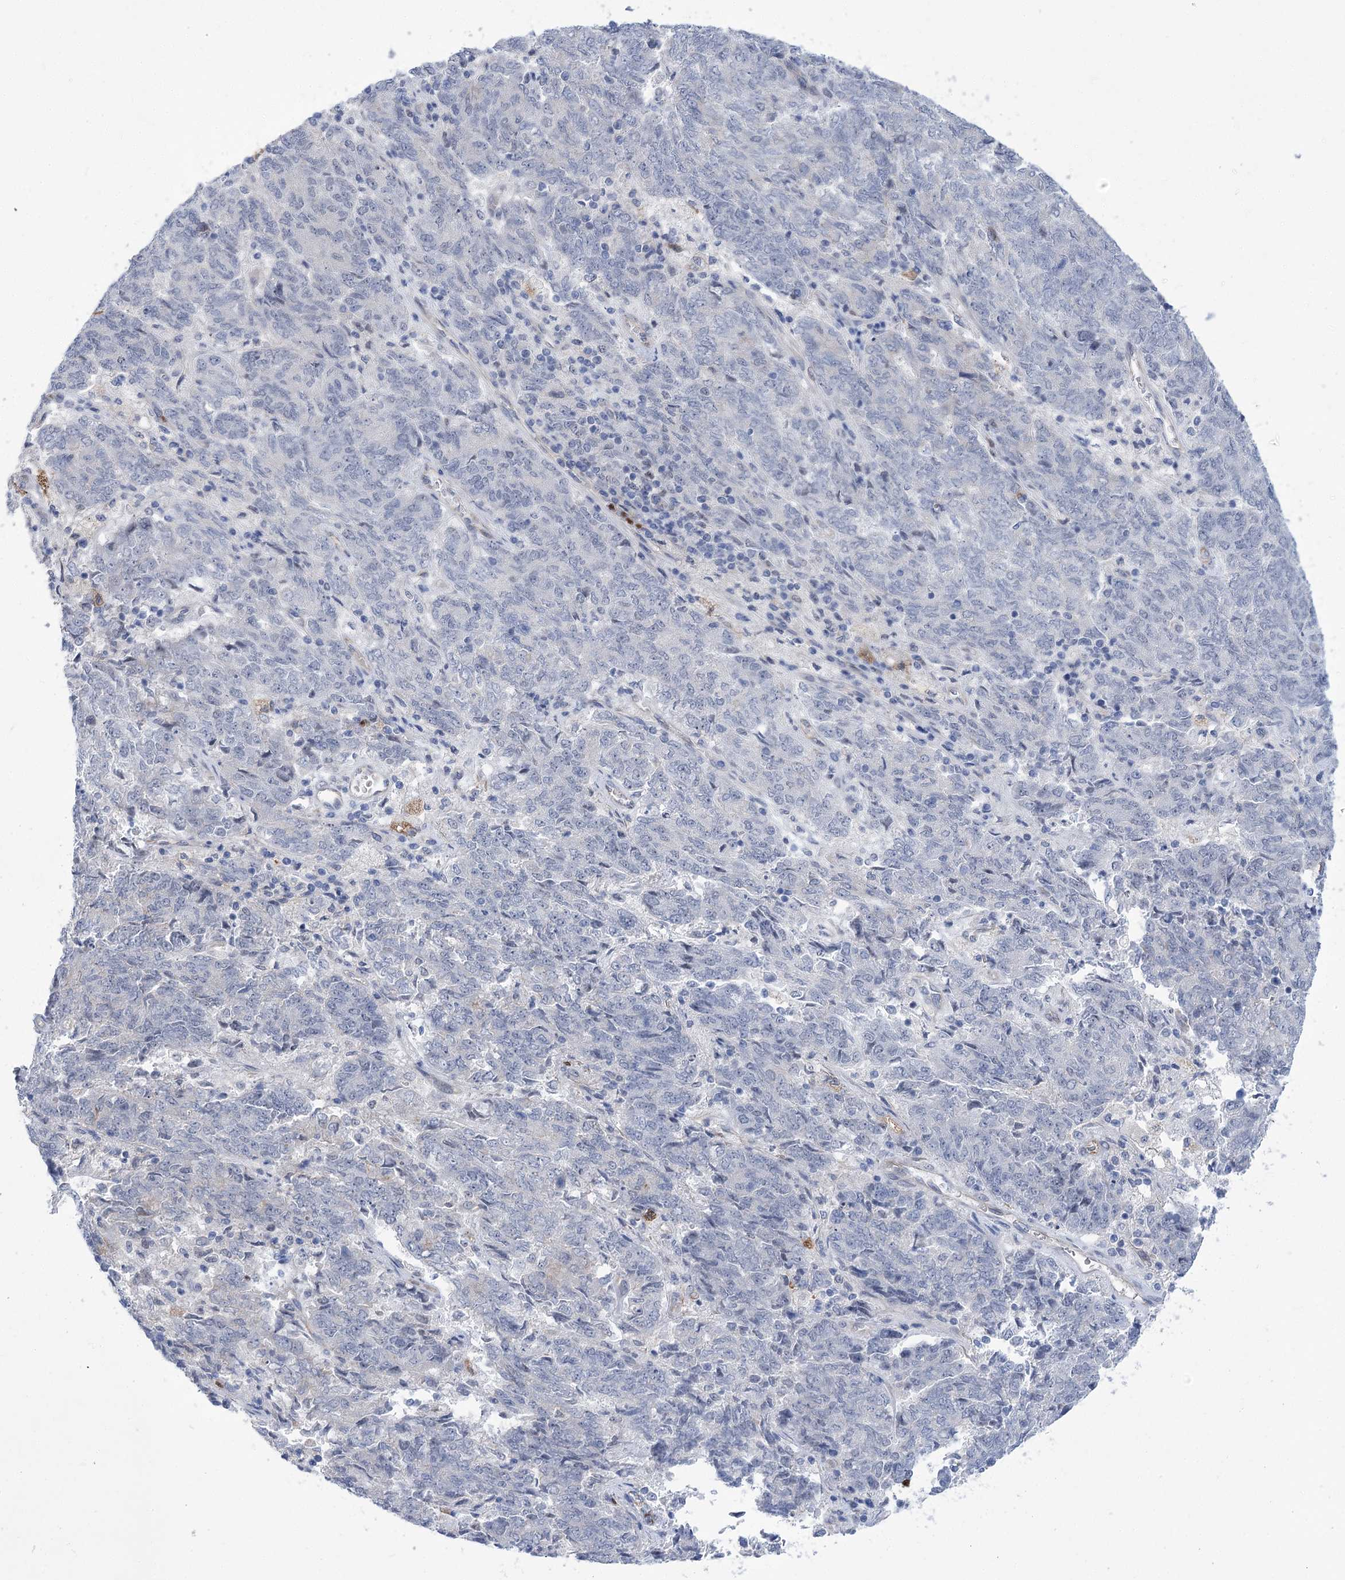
{"staining": {"intensity": "negative", "quantity": "none", "location": "none"}, "tissue": "endometrial cancer", "cell_type": "Tumor cells", "image_type": "cancer", "snomed": [{"axis": "morphology", "description": "Adenocarcinoma, NOS"}, {"axis": "topography", "description": "Endometrium"}], "caption": "Immunohistochemical staining of endometrial cancer (adenocarcinoma) demonstrates no significant staining in tumor cells.", "gene": "THAP6", "patient": {"sex": "female", "age": 80}}